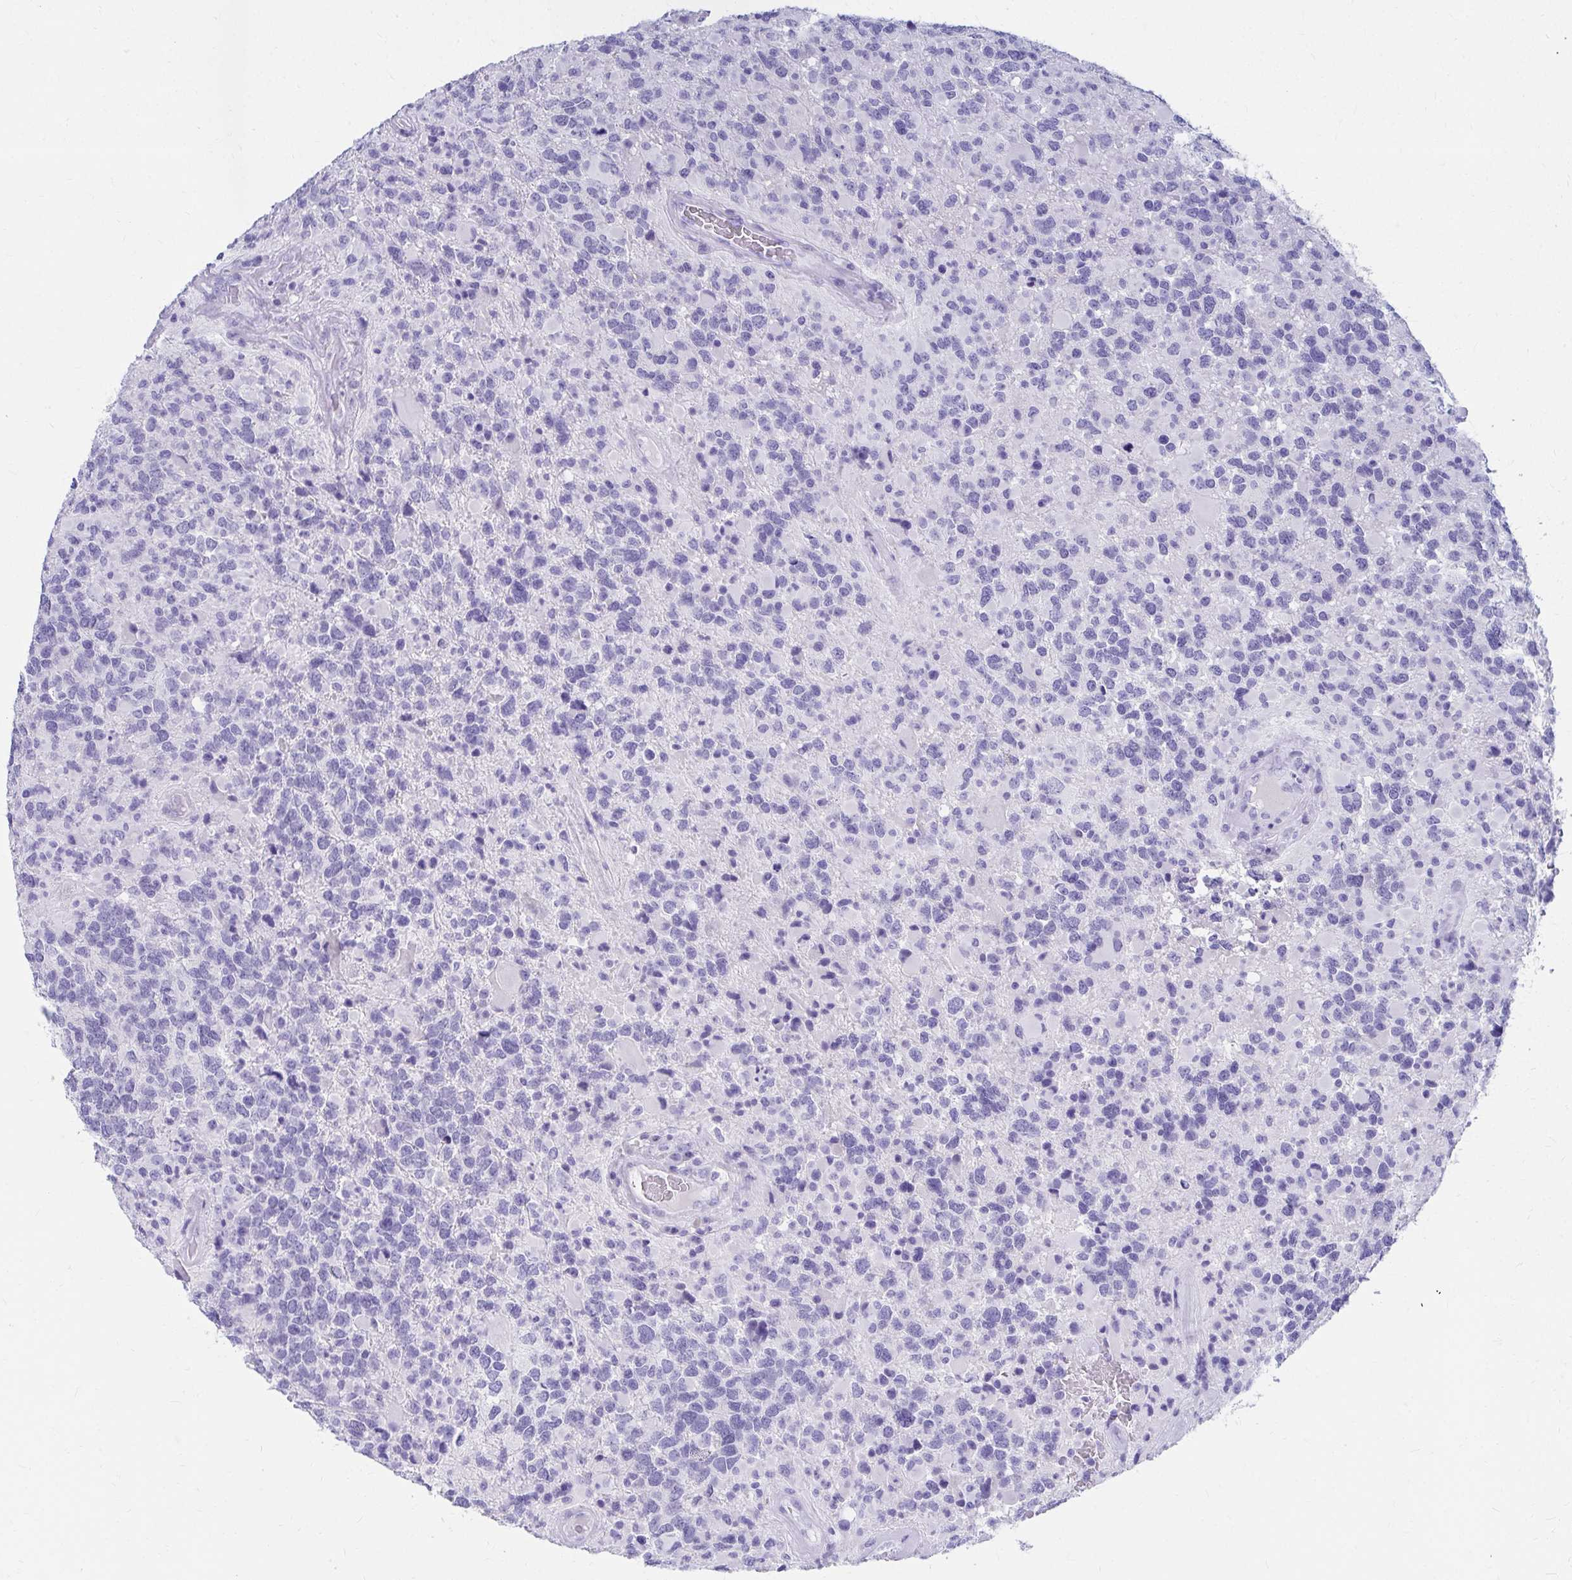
{"staining": {"intensity": "negative", "quantity": "none", "location": "none"}, "tissue": "glioma", "cell_type": "Tumor cells", "image_type": "cancer", "snomed": [{"axis": "morphology", "description": "Glioma, malignant, High grade"}, {"axis": "topography", "description": "Brain"}], "caption": "The micrograph displays no significant expression in tumor cells of malignant glioma (high-grade).", "gene": "DPEP3", "patient": {"sex": "female", "age": 40}}